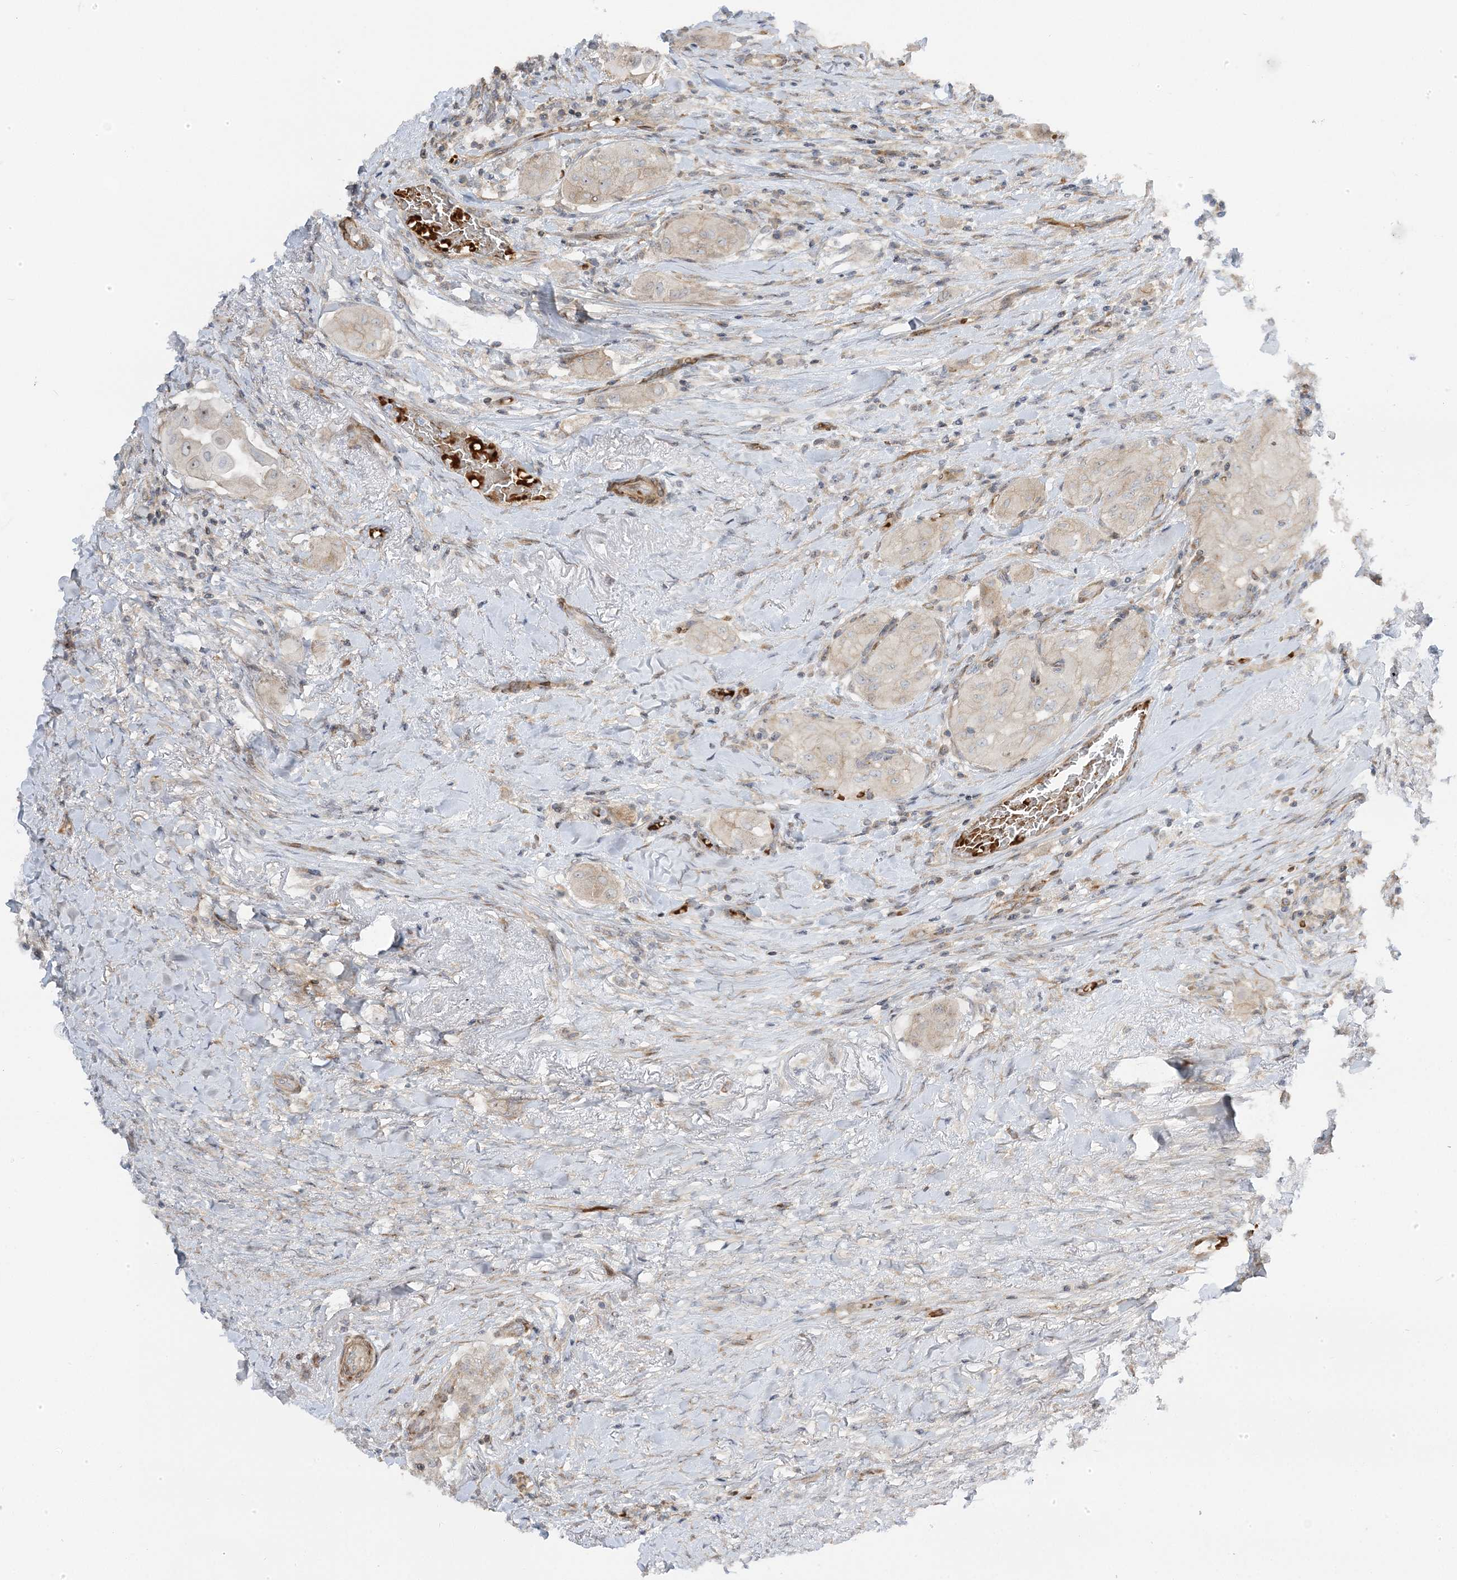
{"staining": {"intensity": "weak", "quantity": "<25%", "location": "nuclear"}, "tissue": "thyroid cancer", "cell_type": "Tumor cells", "image_type": "cancer", "snomed": [{"axis": "morphology", "description": "Papillary adenocarcinoma, NOS"}, {"axis": "topography", "description": "Thyroid gland"}], "caption": "A micrograph of thyroid cancer stained for a protein demonstrates no brown staining in tumor cells.", "gene": "MAP7D3", "patient": {"sex": "female", "age": 59}}